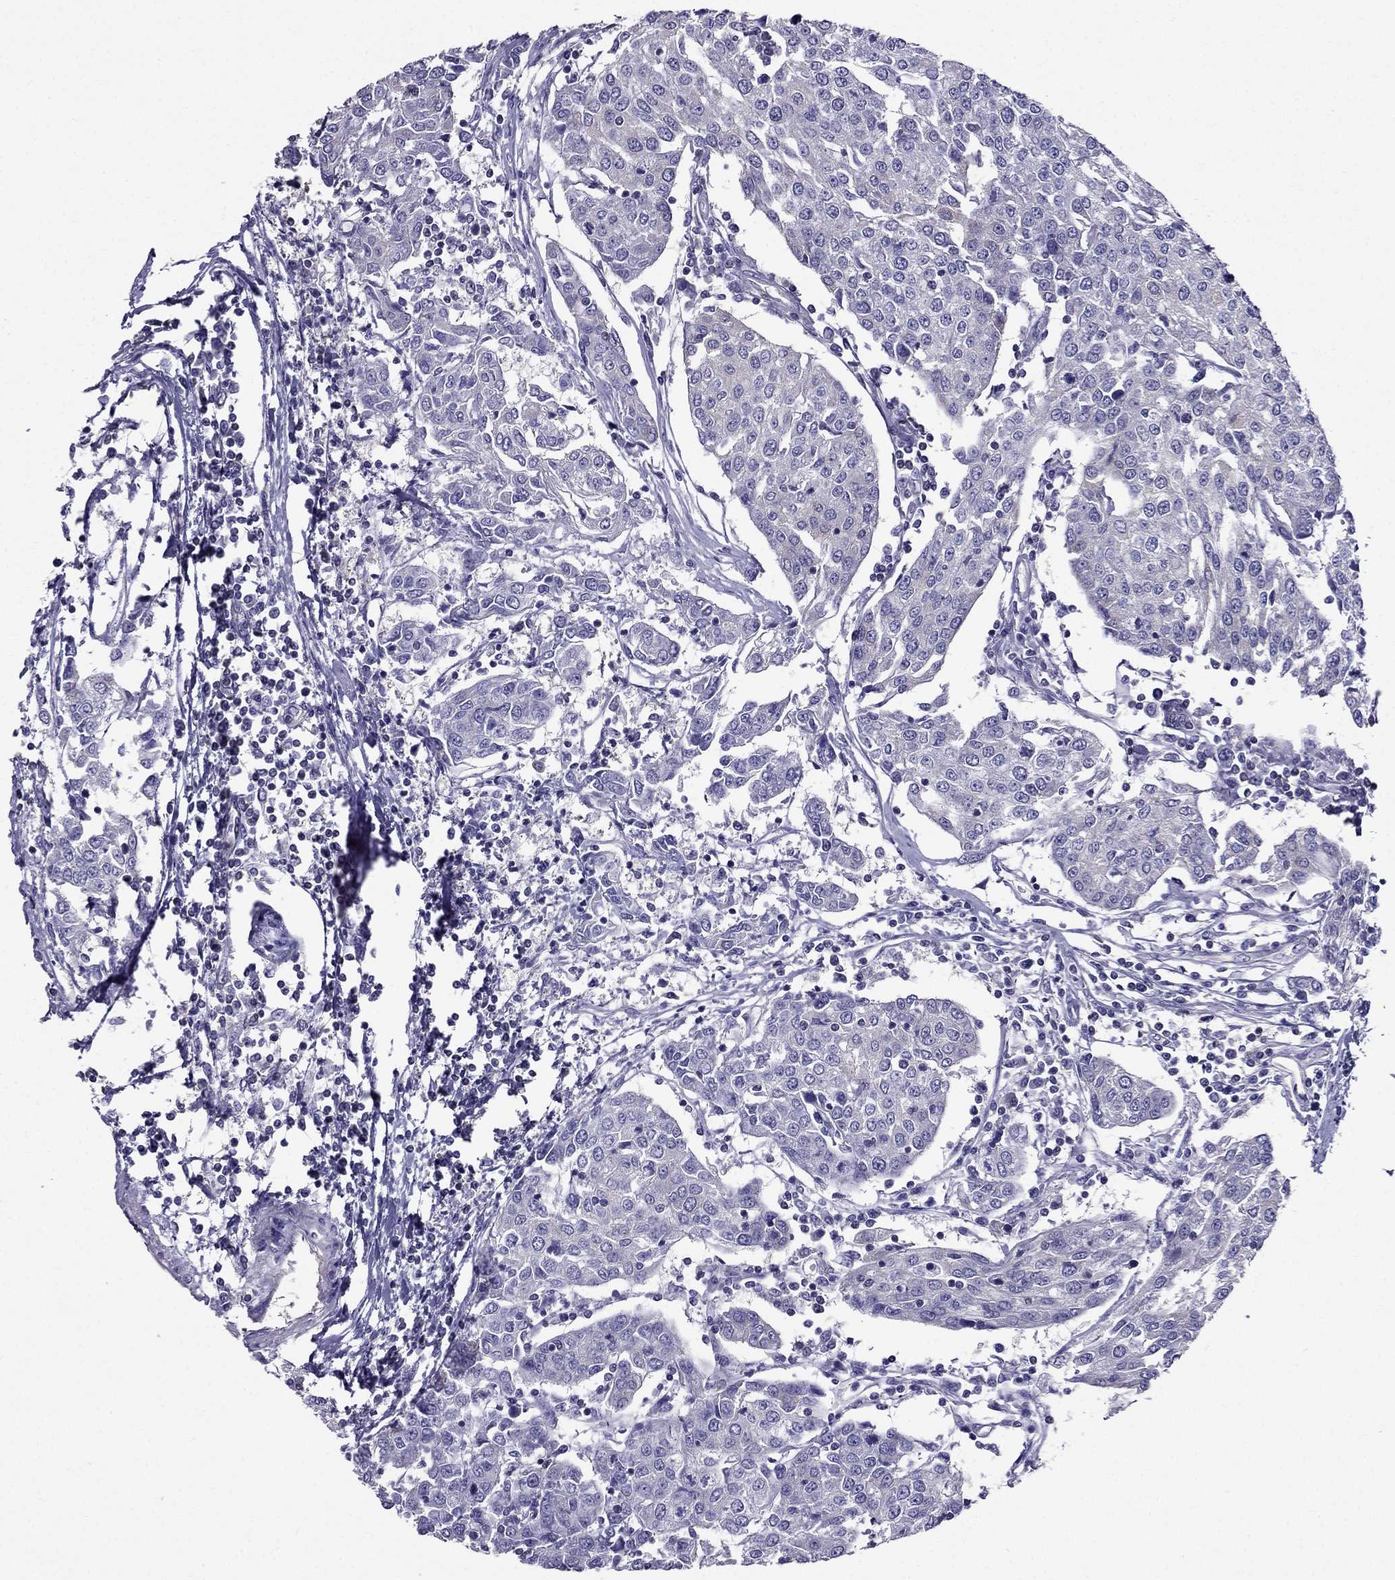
{"staining": {"intensity": "negative", "quantity": "none", "location": "none"}, "tissue": "urothelial cancer", "cell_type": "Tumor cells", "image_type": "cancer", "snomed": [{"axis": "morphology", "description": "Urothelial carcinoma, High grade"}, {"axis": "topography", "description": "Urinary bladder"}], "caption": "The immunohistochemistry (IHC) micrograph has no significant staining in tumor cells of urothelial carcinoma (high-grade) tissue.", "gene": "AAK1", "patient": {"sex": "female", "age": 85}}